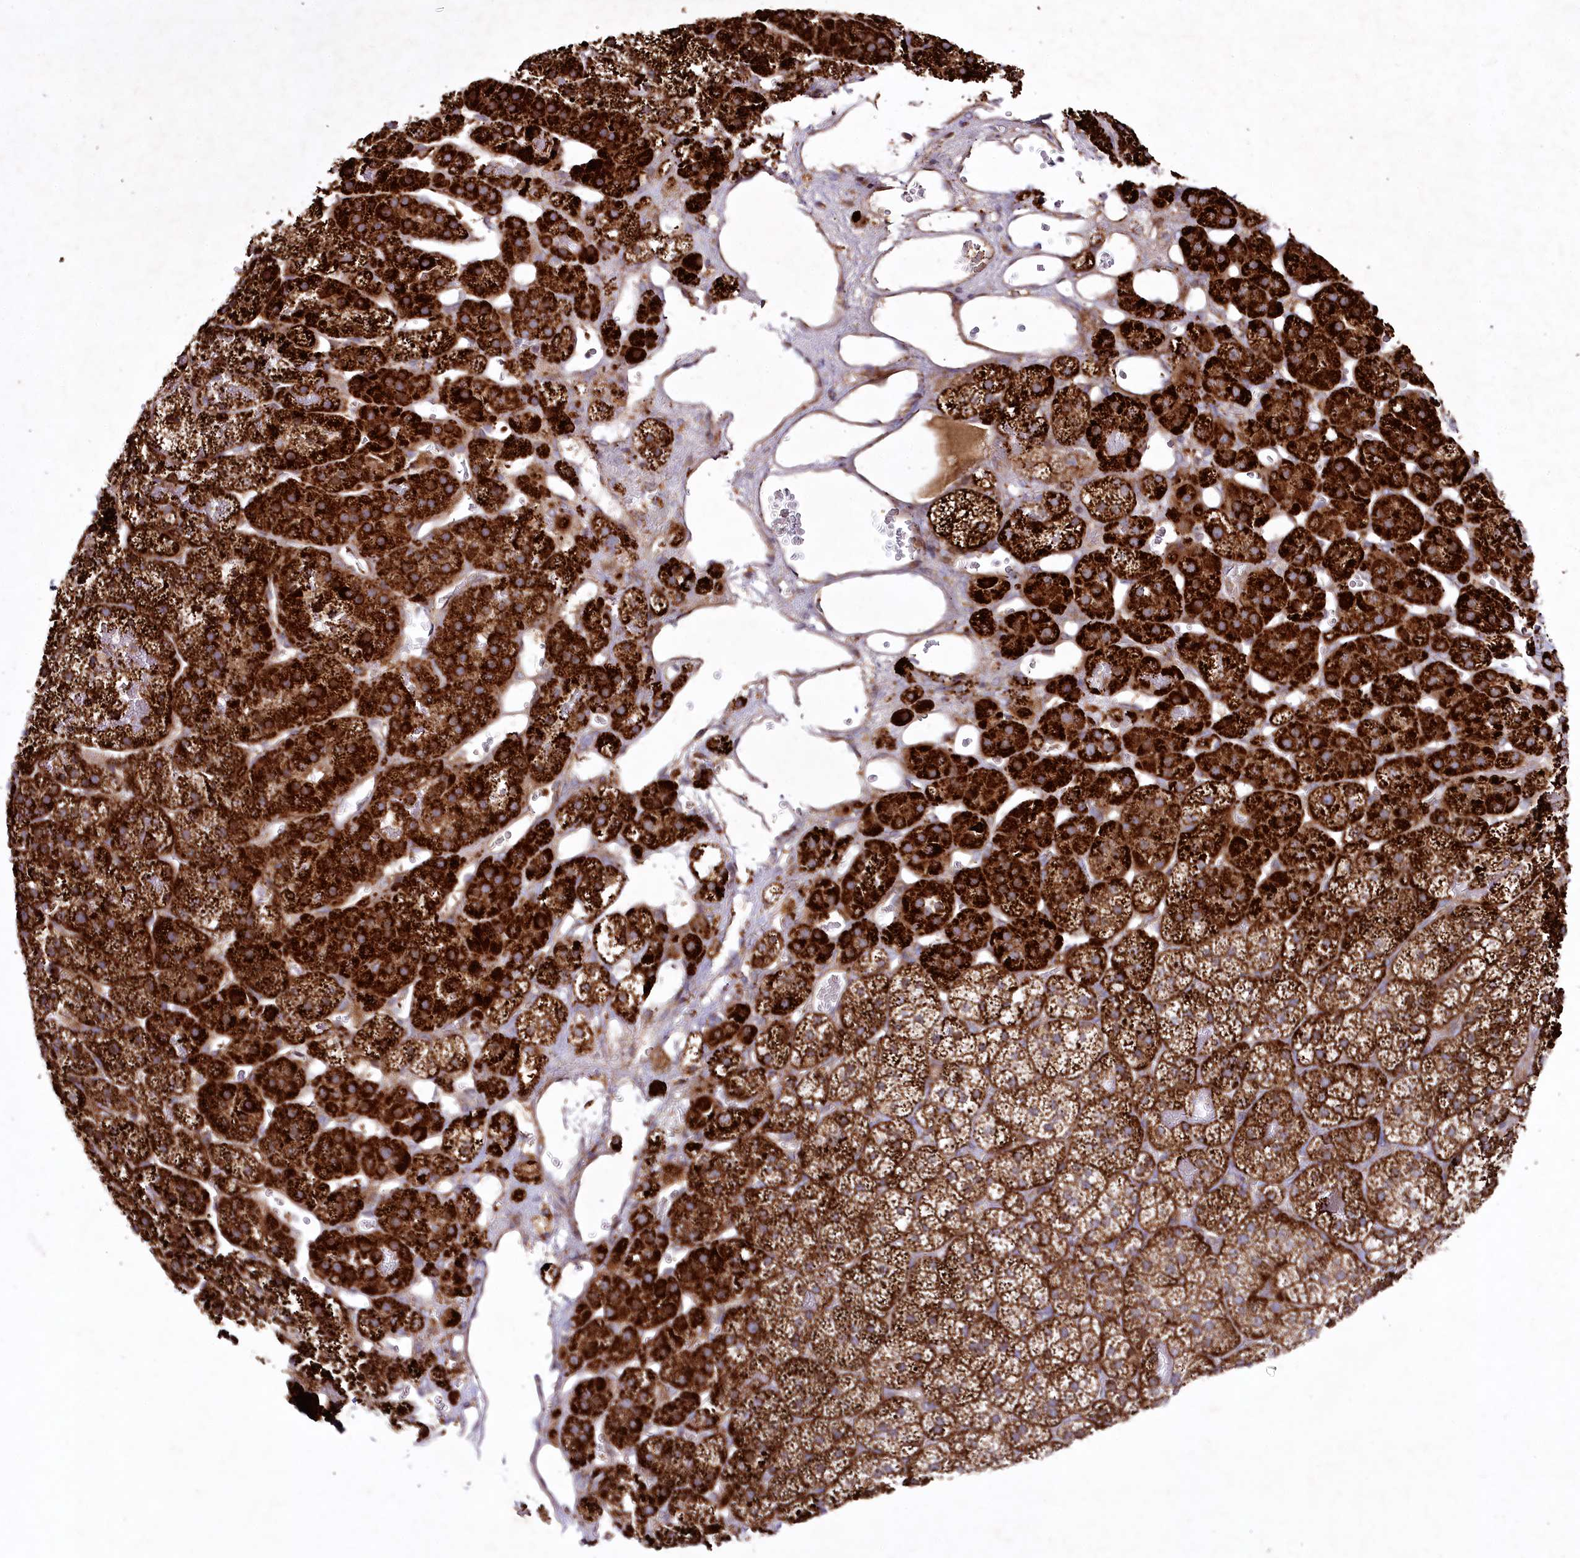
{"staining": {"intensity": "strong", "quantity": ">75%", "location": "cytoplasmic/membranous"}, "tissue": "adrenal gland", "cell_type": "Glandular cells", "image_type": "normal", "snomed": [{"axis": "morphology", "description": "Normal tissue, NOS"}, {"axis": "topography", "description": "Adrenal gland"}], "caption": "The histopathology image displays staining of normal adrenal gland, revealing strong cytoplasmic/membranous protein staining (brown color) within glandular cells.", "gene": "PSTK", "patient": {"sex": "female", "age": 44}}